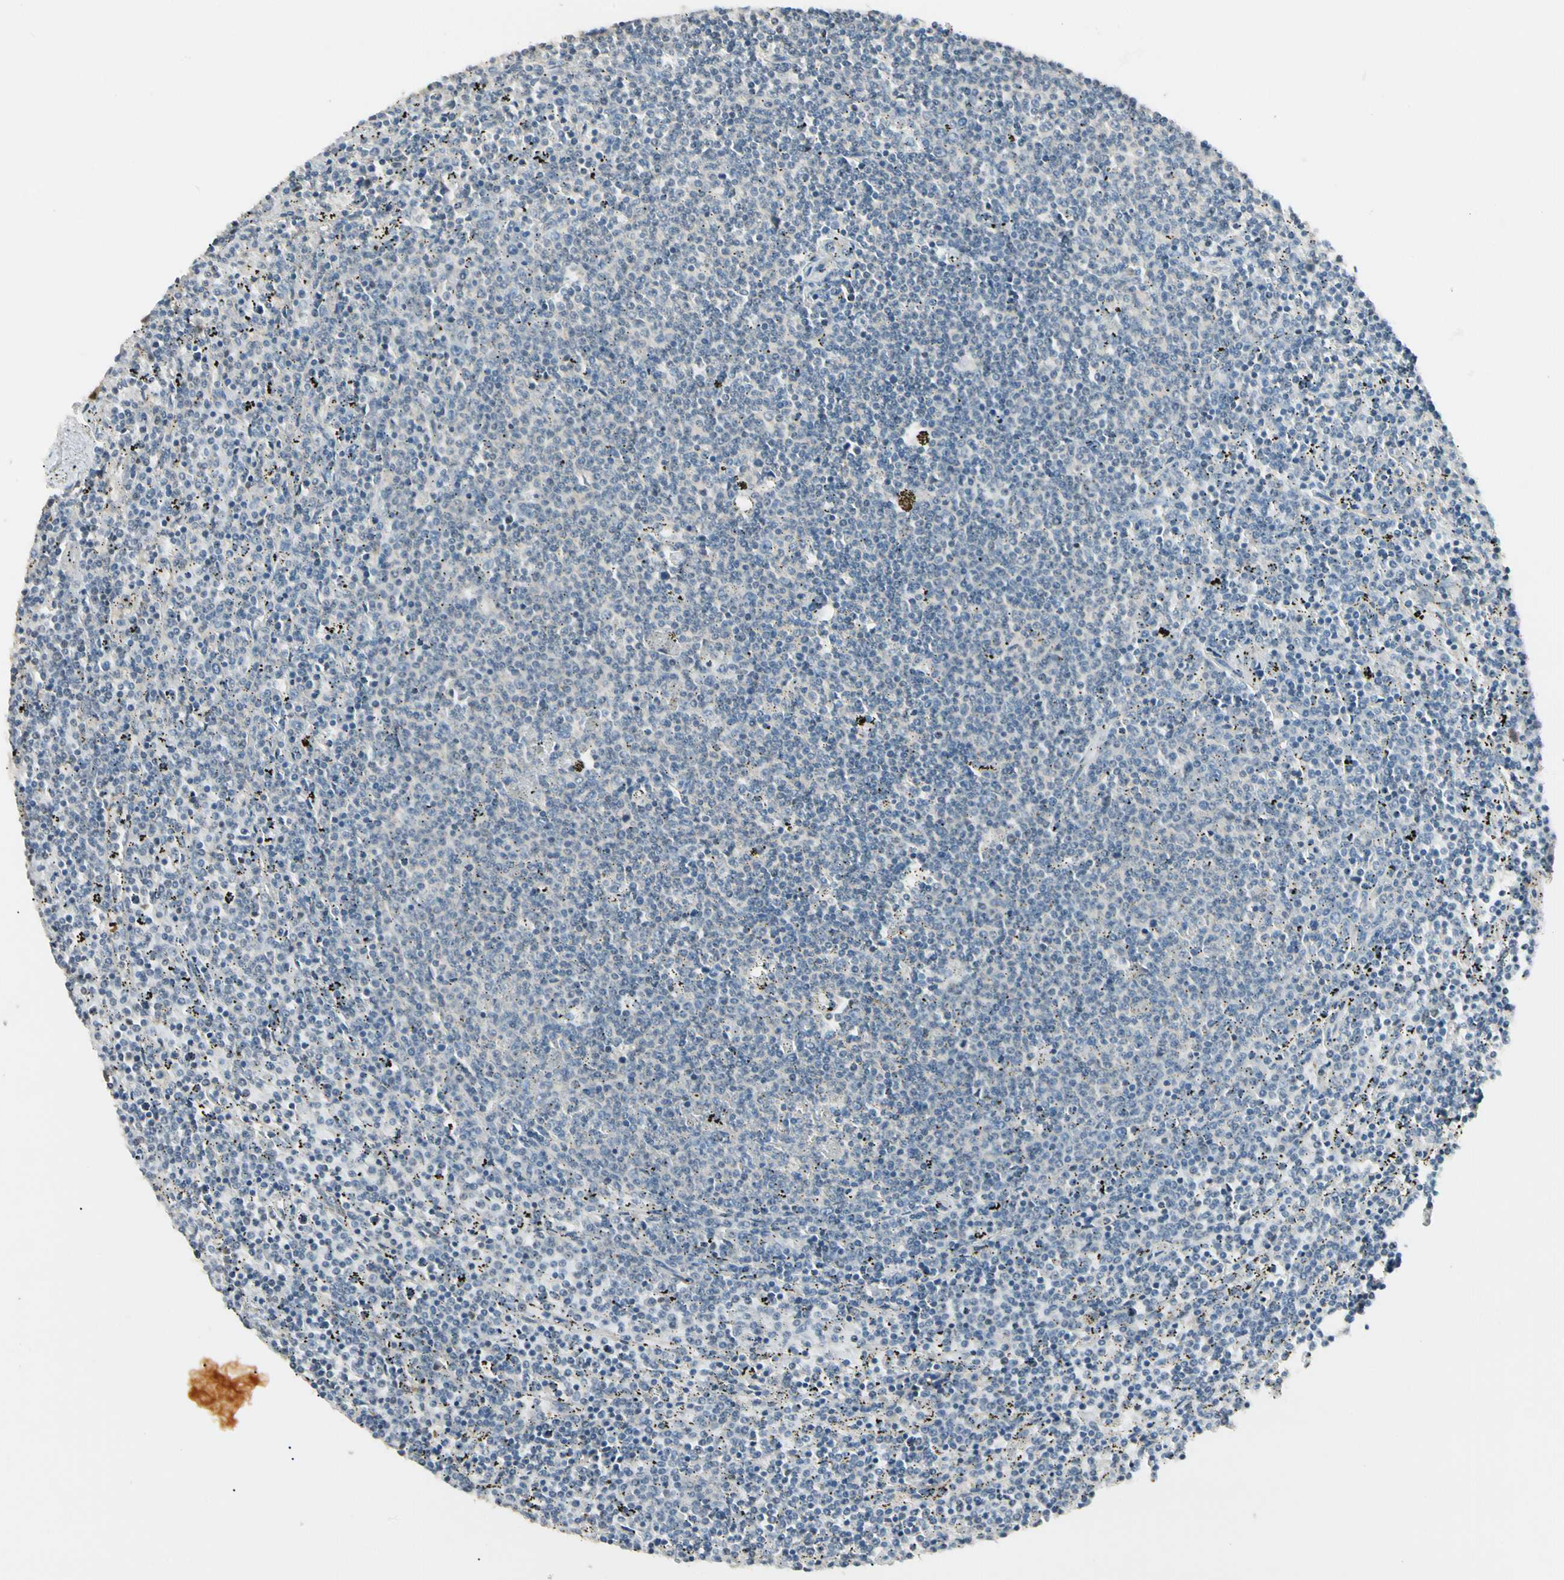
{"staining": {"intensity": "negative", "quantity": "none", "location": "none"}, "tissue": "lymphoma", "cell_type": "Tumor cells", "image_type": "cancer", "snomed": [{"axis": "morphology", "description": "Malignant lymphoma, non-Hodgkin's type, Low grade"}, {"axis": "topography", "description": "Spleen"}], "caption": "This is an IHC image of lymphoma. There is no staining in tumor cells.", "gene": "P3H2", "patient": {"sex": "female", "age": 50}}